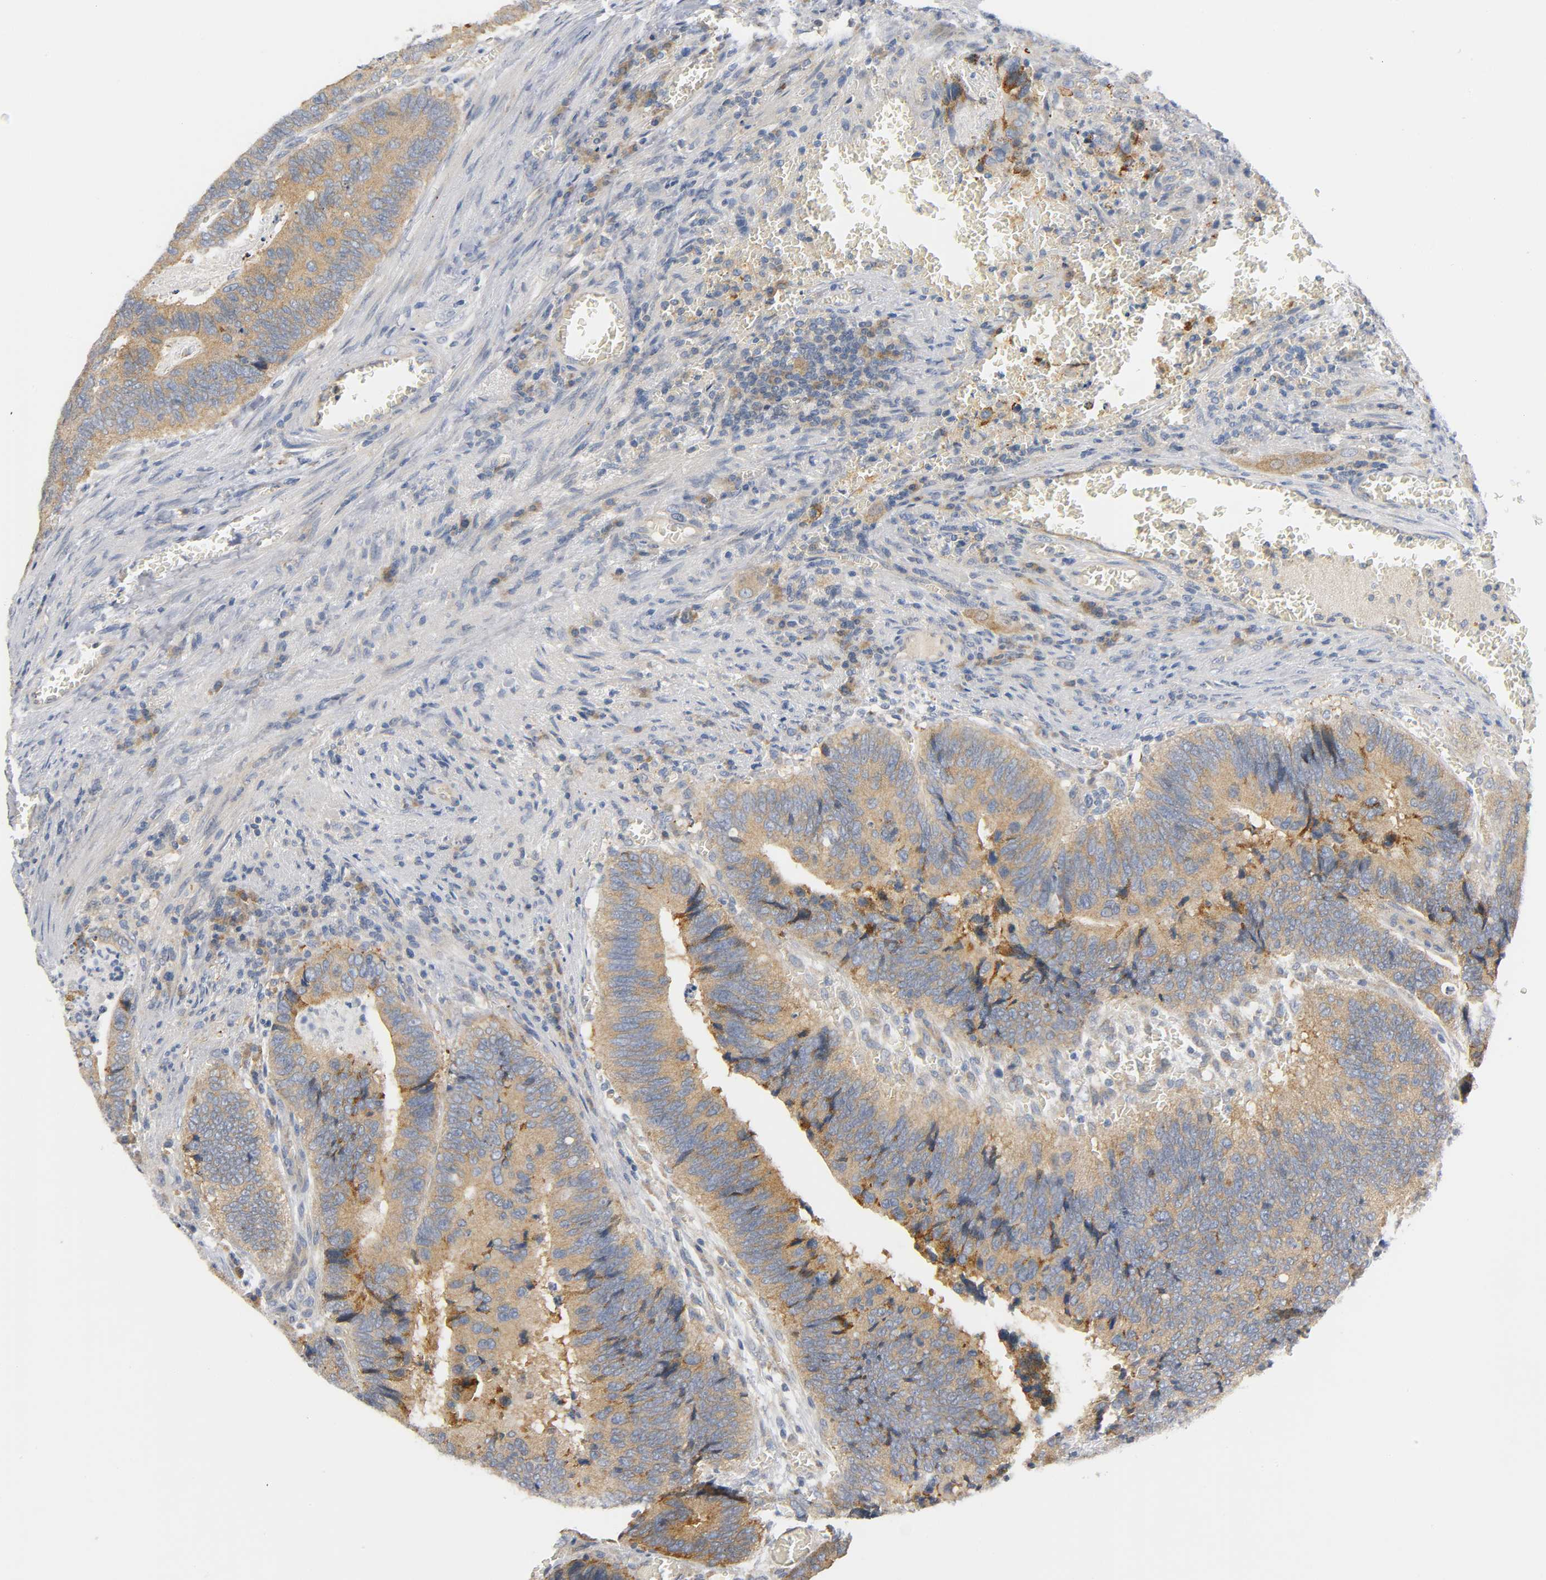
{"staining": {"intensity": "moderate", "quantity": ">75%", "location": "cytoplasmic/membranous"}, "tissue": "colorectal cancer", "cell_type": "Tumor cells", "image_type": "cancer", "snomed": [{"axis": "morphology", "description": "Adenocarcinoma, NOS"}, {"axis": "topography", "description": "Colon"}], "caption": "Immunohistochemistry (IHC) staining of adenocarcinoma (colorectal), which displays medium levels of moderate cytoplasmic/membranous expression in about >75% of tumor cells indicating moderate cytoplasmic/membranous protein positivity. The staining was performed using DAB (brown) for protein detection and nuclei were counterstained in hematoxylin (blue).", "gene": "HDAC6", "patient": {"sex": "male", "age": 72}}